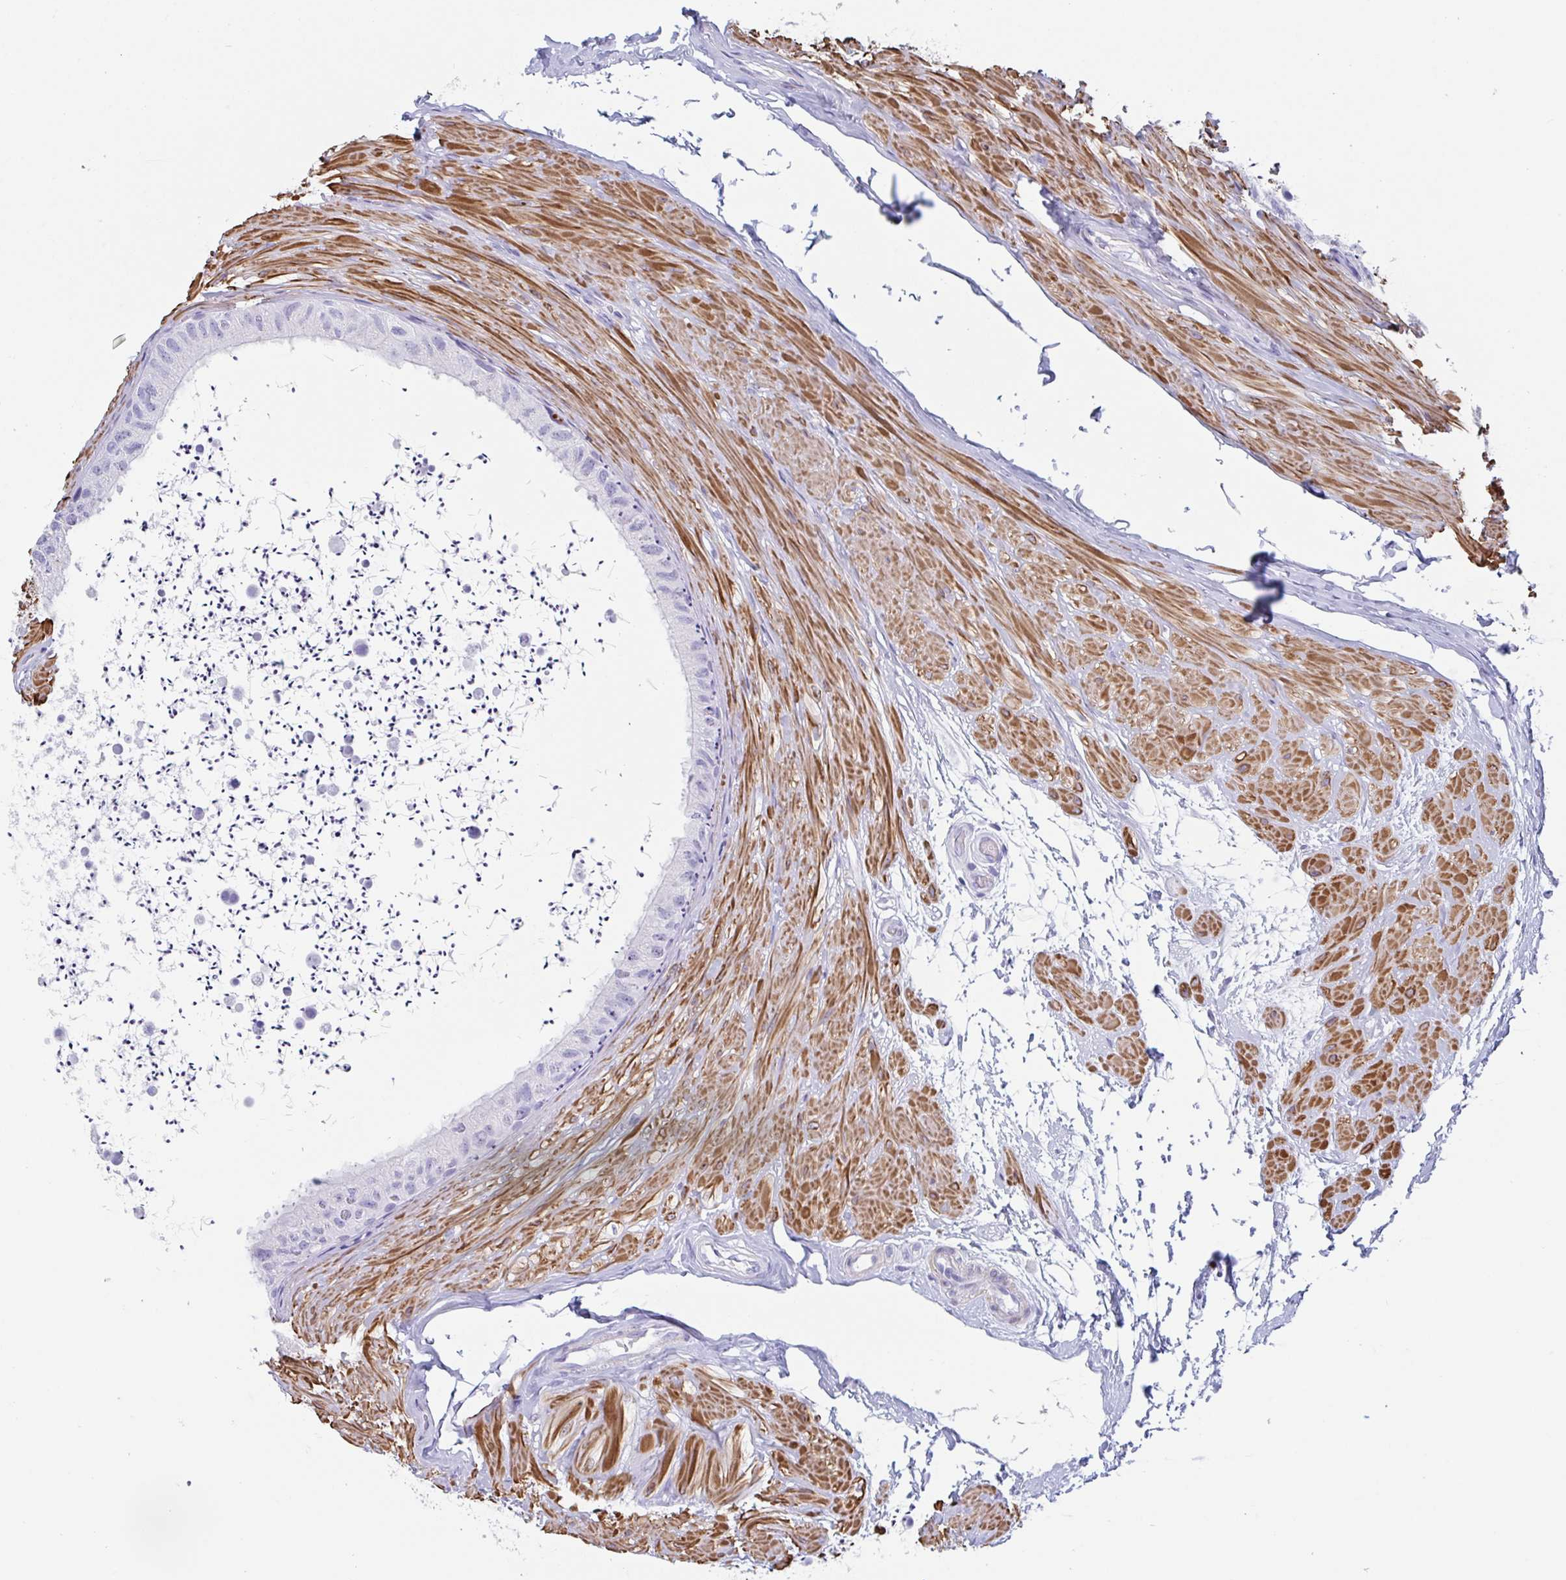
{"staining": {"intensity": "negative", "quantity": "none", "location": "none"}, "tissue": "epididymis", "cell_type": "Glandular cells", "image_type": "normal", "snomed": [{"axis": "morphology", "description": "Normal tissue, NOS"}, {"axis": "topography", "description": "Epididymis"}, {"axis": "topography", "description": "Peripheral nerve tissue"}], "caption": "A histopathology image of epididymis stained for a protein shows no brown staining in glandular cells.", "gene": "TAS2R41", "patient": {"sex": "male", "age": 32}}